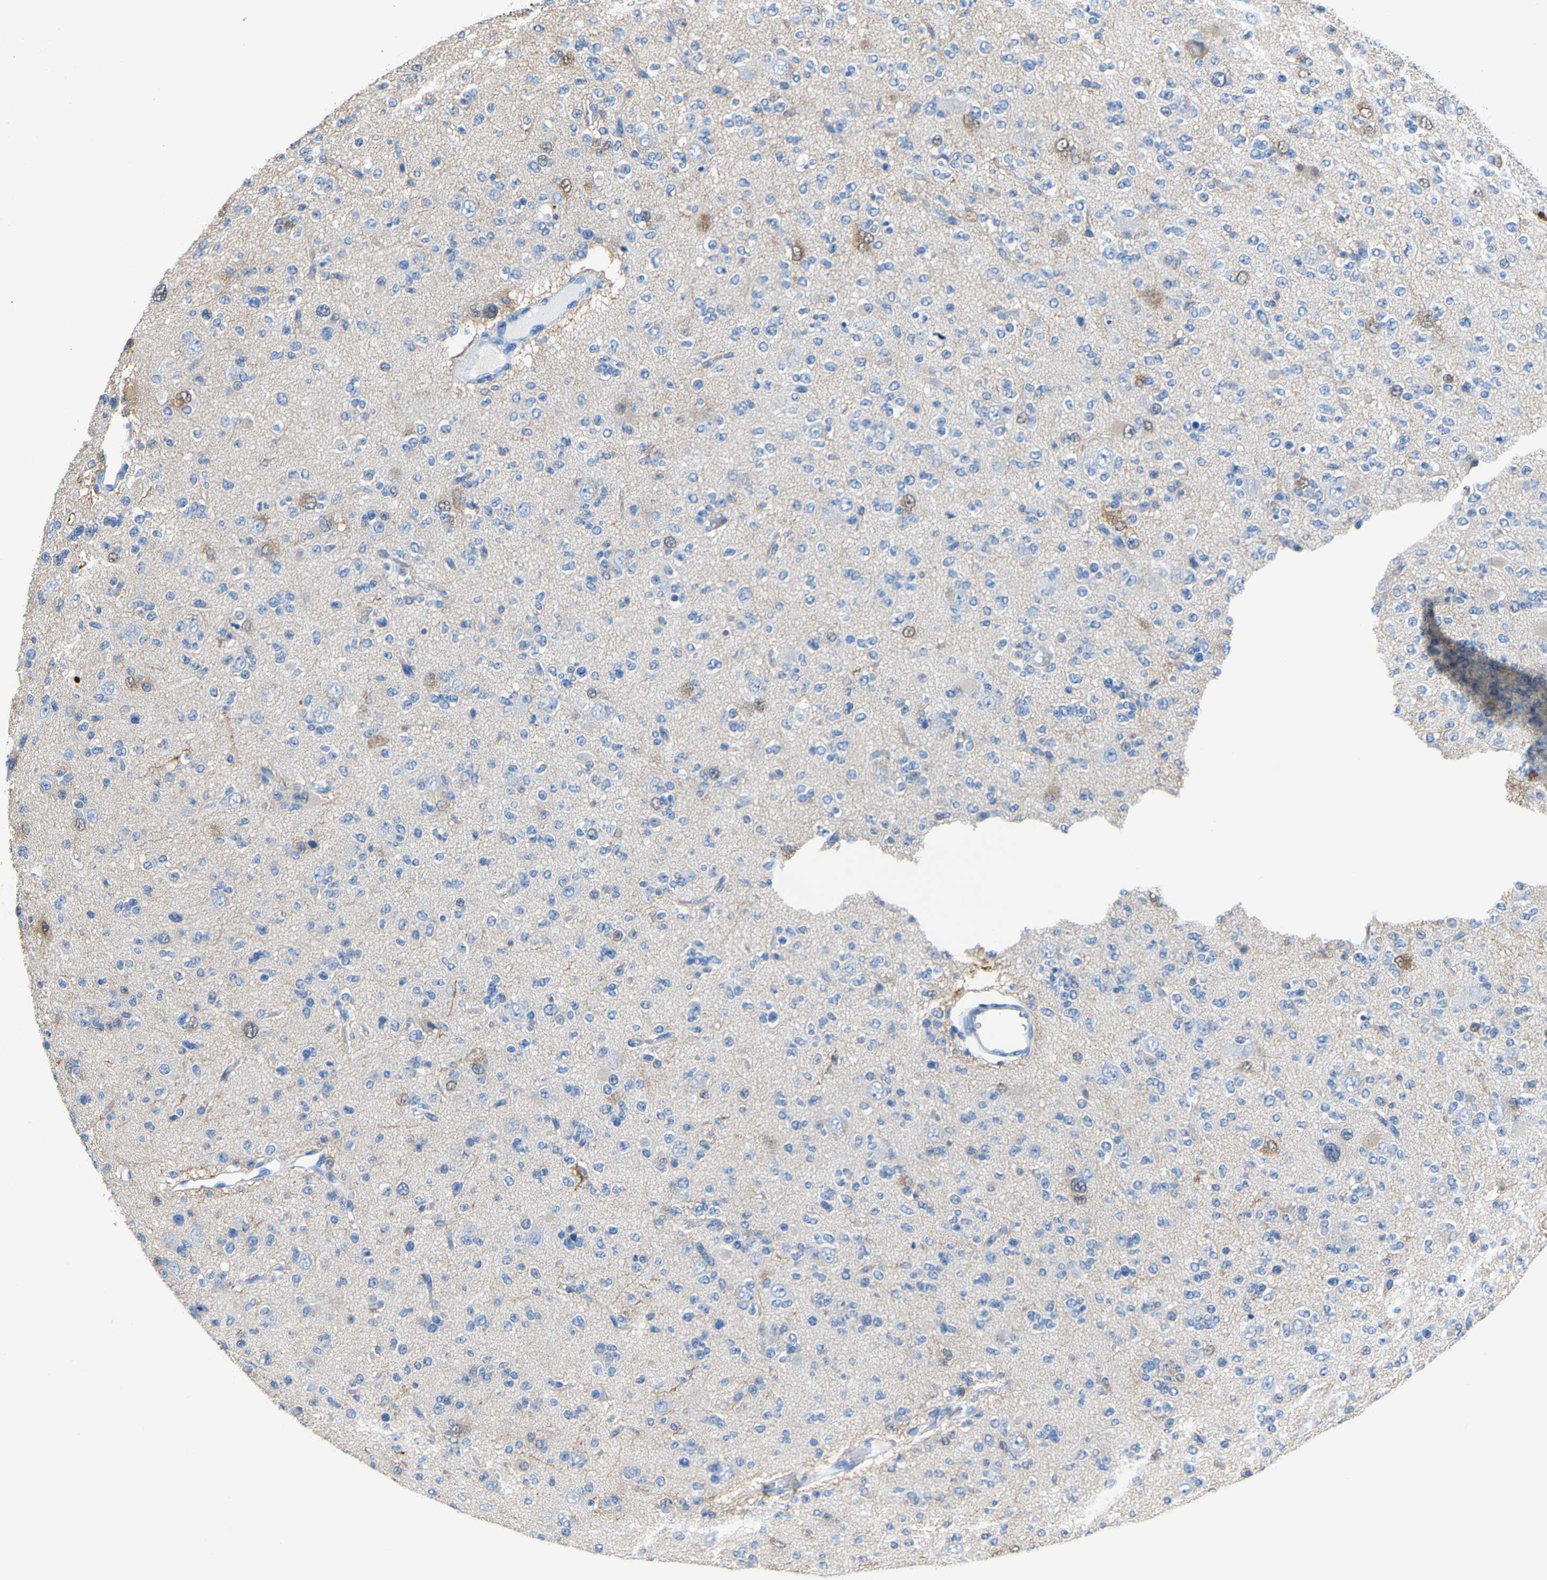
{"staining": {"intensity": "negative", "quantity": "none", "location": "none"}, "tissue": "glioma", "cell_type": "Tumor cells", "image_type": "cancer", "snomed": [{"axis": "morphology", "description": "Glioma, malignant, Low grade"}, {"axis": "topography", "description": "Brain"}], "caption": "Immunohistochemistry (IHC) image of neoplastic tissue: glioma stained with DAB (3,3'-diaminobenzidine) exhibits no significant protein positivity in tumor cells. (Stains: DAB immunohistochemistry (IHC) with hematoxylin counter stain, Microscopy: brightfield microscopy at high magnification).", "gene": "S100P", "patient": {"sex": "male", "age": 38}}